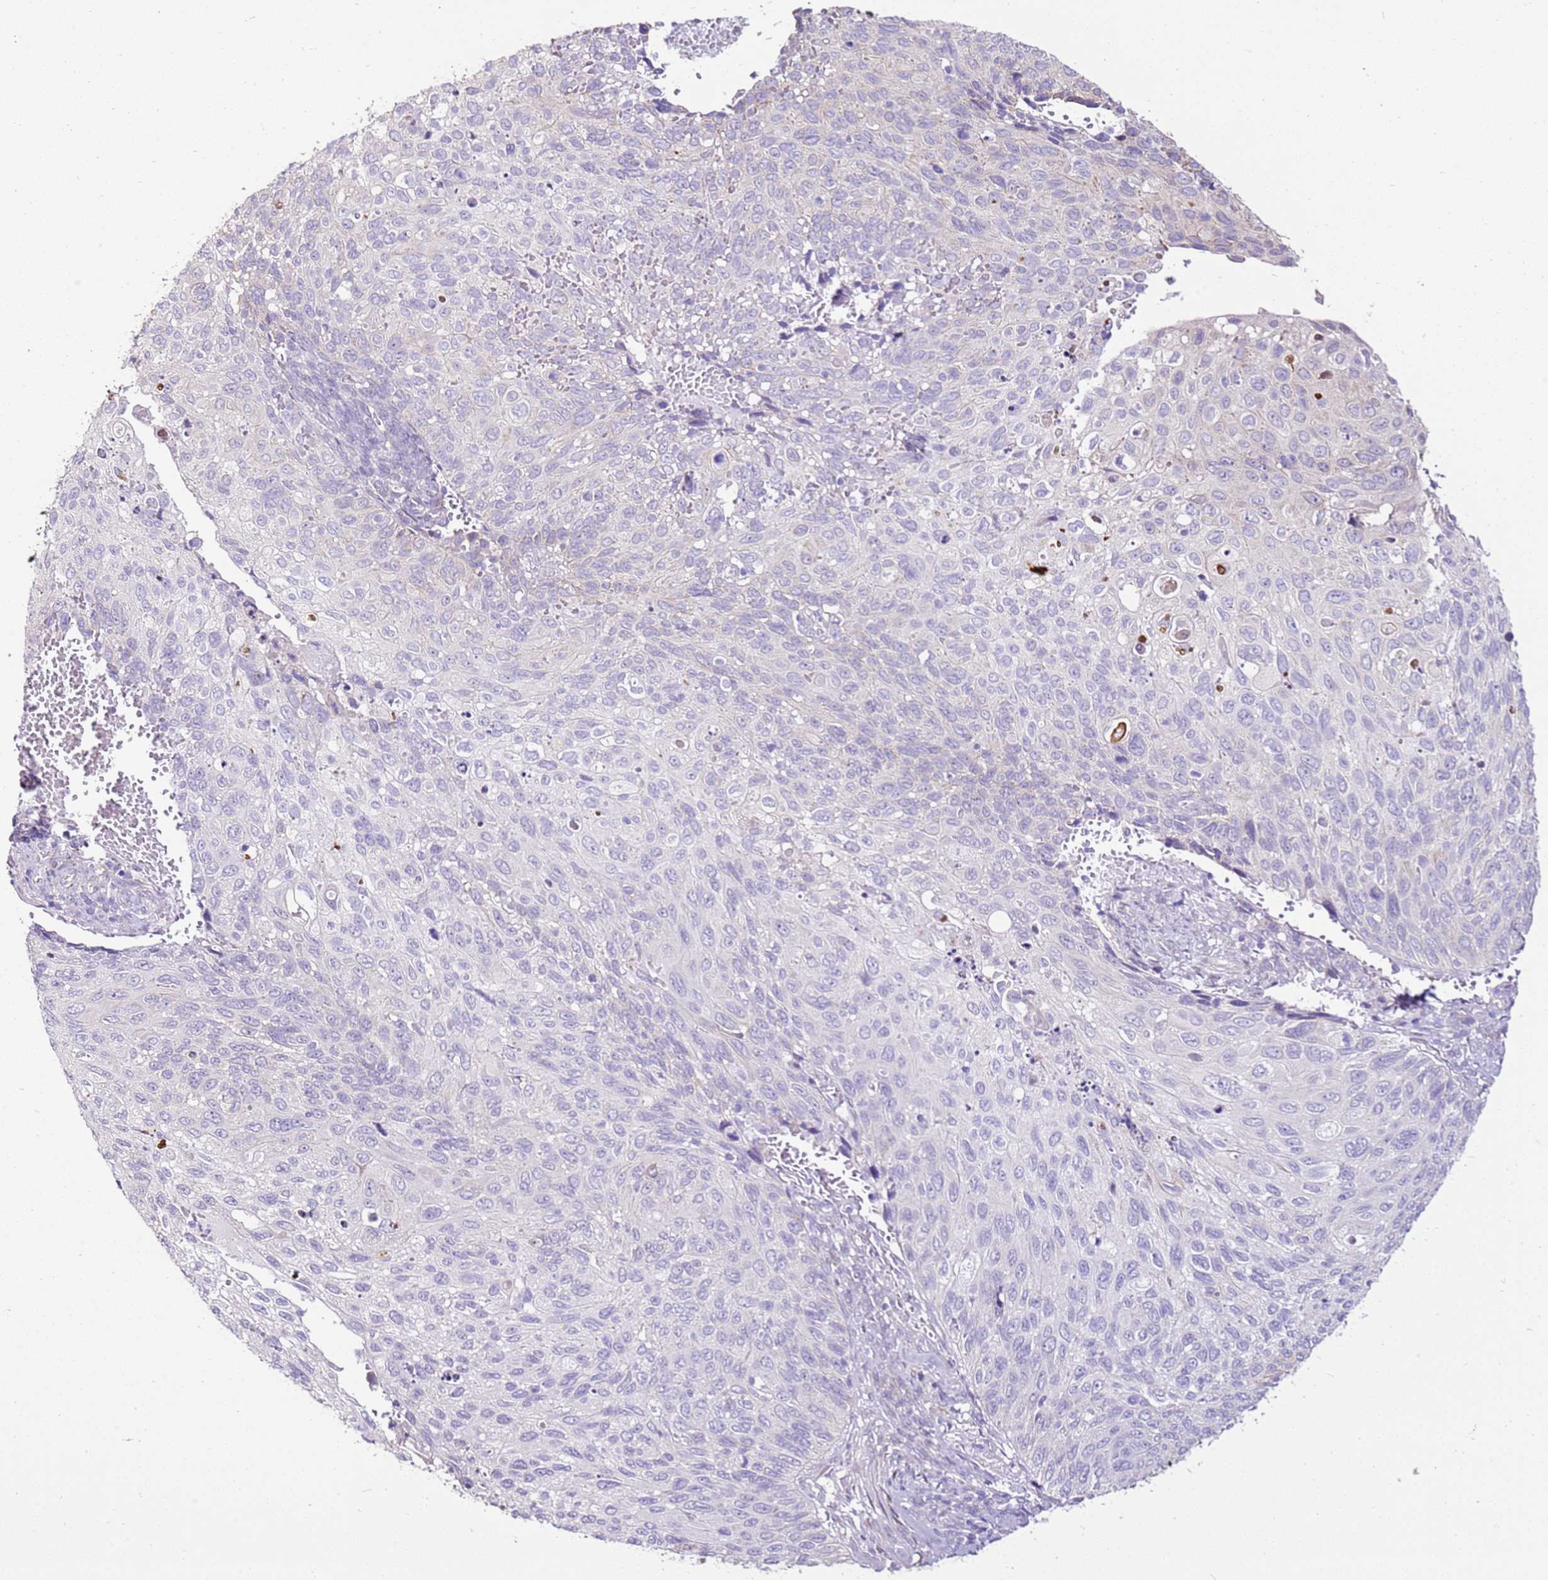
{"staining": {"intensity": "negative", "quantity": "none", "location": "none"}, "tissue": "cervical cancer", "cell_type": "Tumor cells", "image_type": "cancer", "snomed": [{"axis": "morphology", "description": "Squamous cell carcinoma, NOS"}, {"axis": "topography", "description": "Cervix"}], "caption": "Image shows no significant protein expression in tumor cells of squamous cell carcinoma (cervical).", "gene": "SLC38A5", "patient": {"sex": "female", "age": 70}}